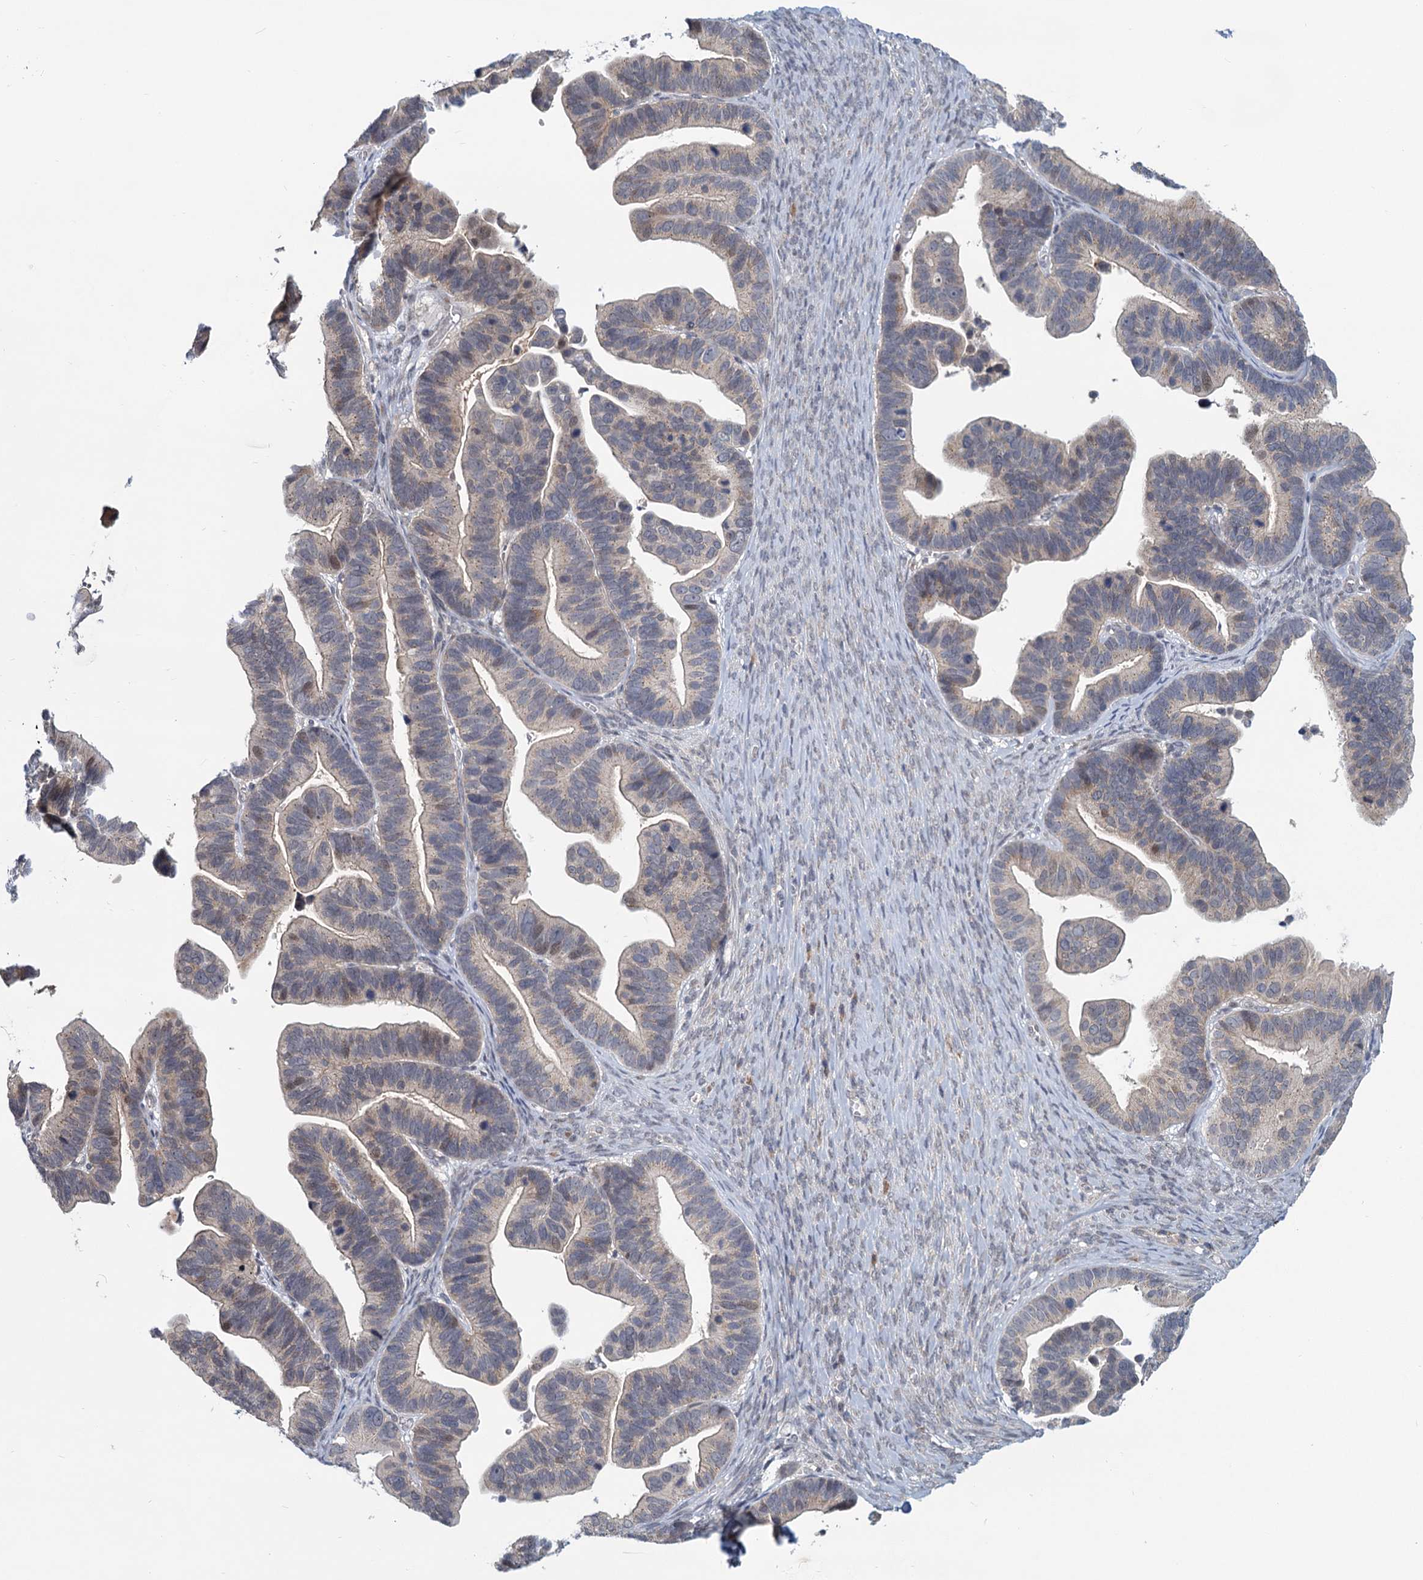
{"staining": {"intensity": "weak", "quantity": "<25%", "location": "cytoplasmic/membranous"}, "tissue": "ovarian cancer", "cell_type": "Tumor cells", "image_type": "cancer", "snomed": [{"axis": "morphology", "description": "Cystadenocarcinoma, serous, NOS"}, {"axis": "topography", "description": "Ovary"}], "caption": "The immunohistochemistry (IHC) micrograph has no significant staining in tumor cells of ovarian serous cystadenocarcinoma tissue. (Stains: DAB IHC with hematoxylin counter stain, Microscopy: brightfield microscopy at high magnification).", "gene": "STAP1", "patient": {"sex": "female", "age": 56}}